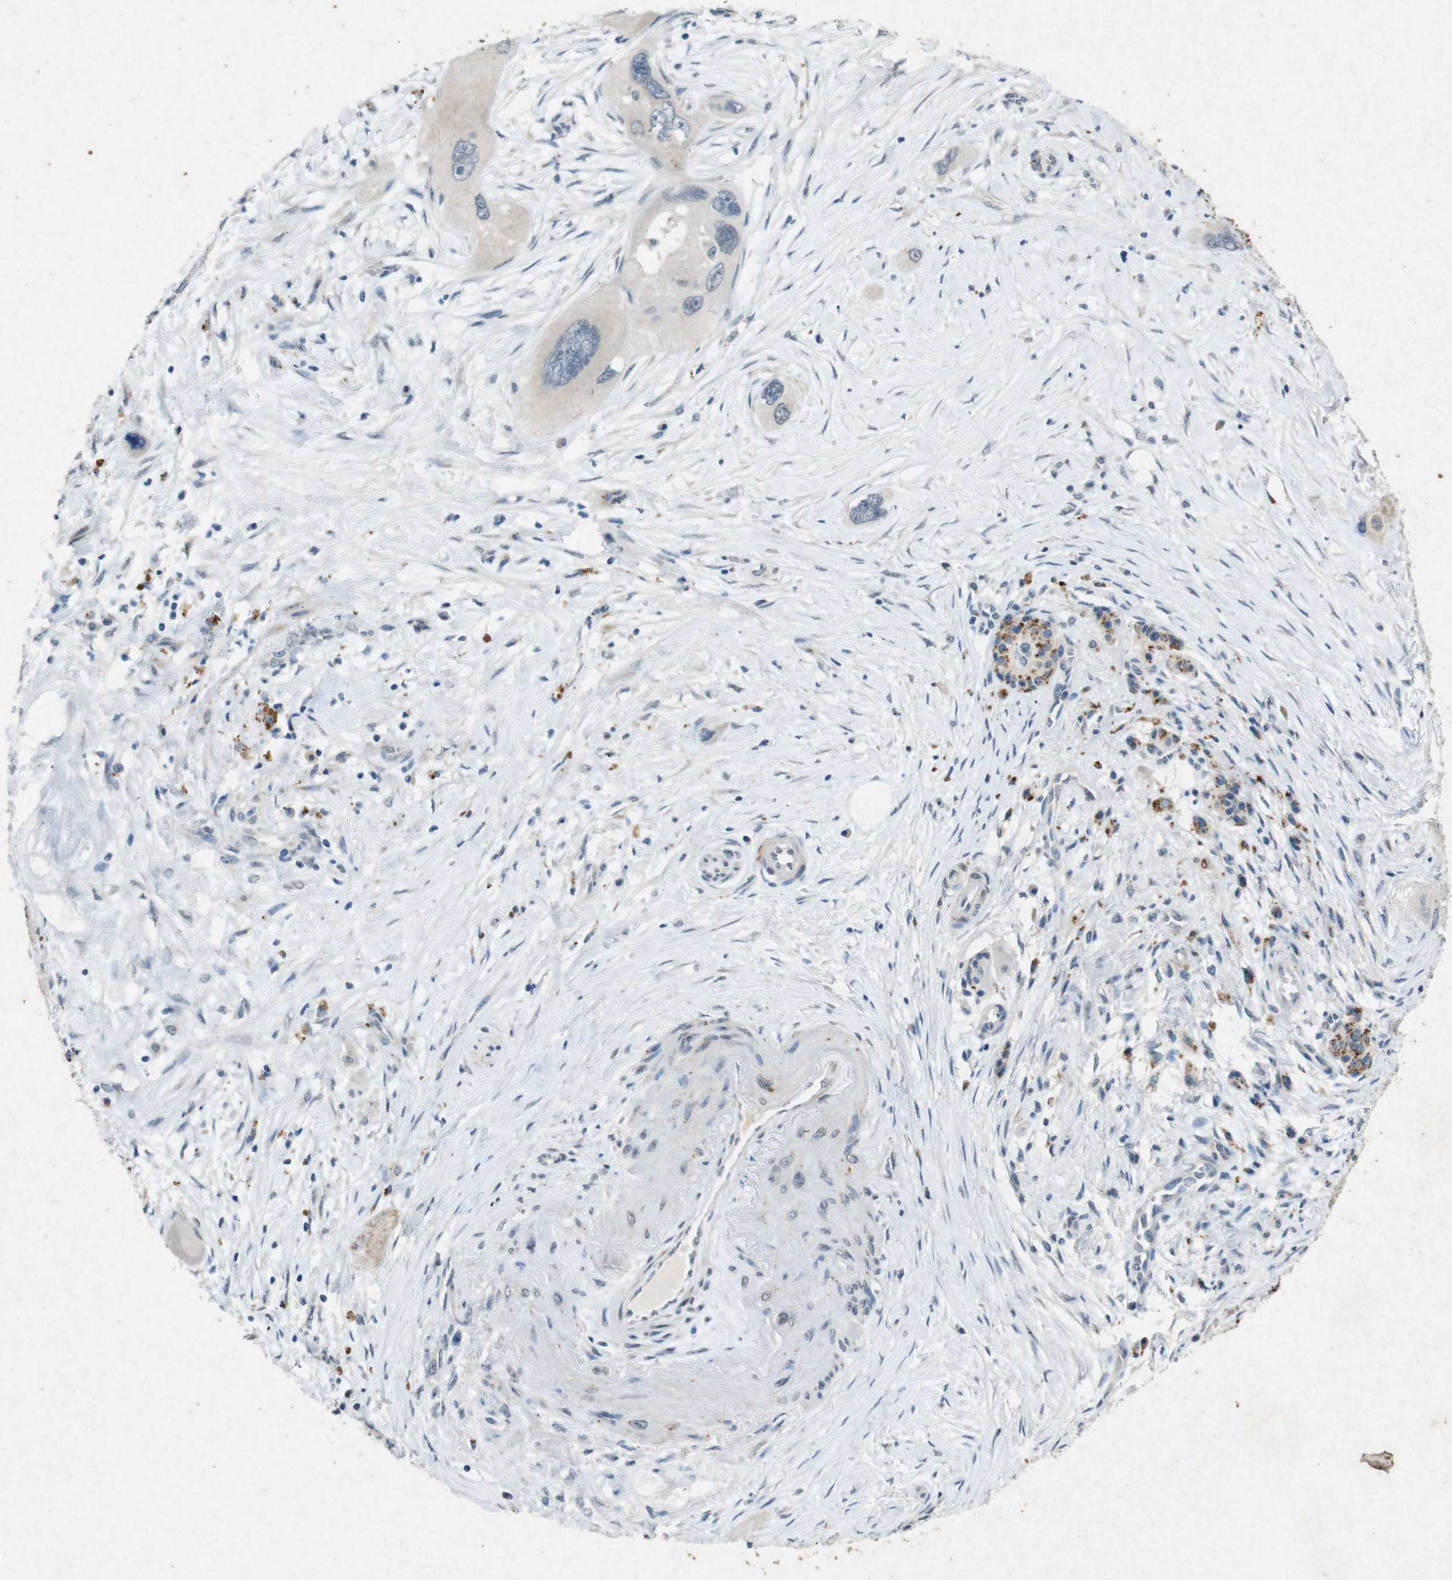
{"staining": {"intensity": "negative", "quantity": "none", "location": "none"}, "tissue": "pancreatic cancer", "cell_type": "Tumor cells", "image_type": "cancer", "snomed": [{"axis": "morphology", "description": "Adenocarcinoma, NOS"}, {"axis": "topography", "description": "Pancreas"}], "caption": "Adenocarcinoma (pancreatic) was stained to show a protein in brown. There is no significant staining in tumor cells.", "gene": "STBD1", "patient": {"sex": "male", "age": 73}}